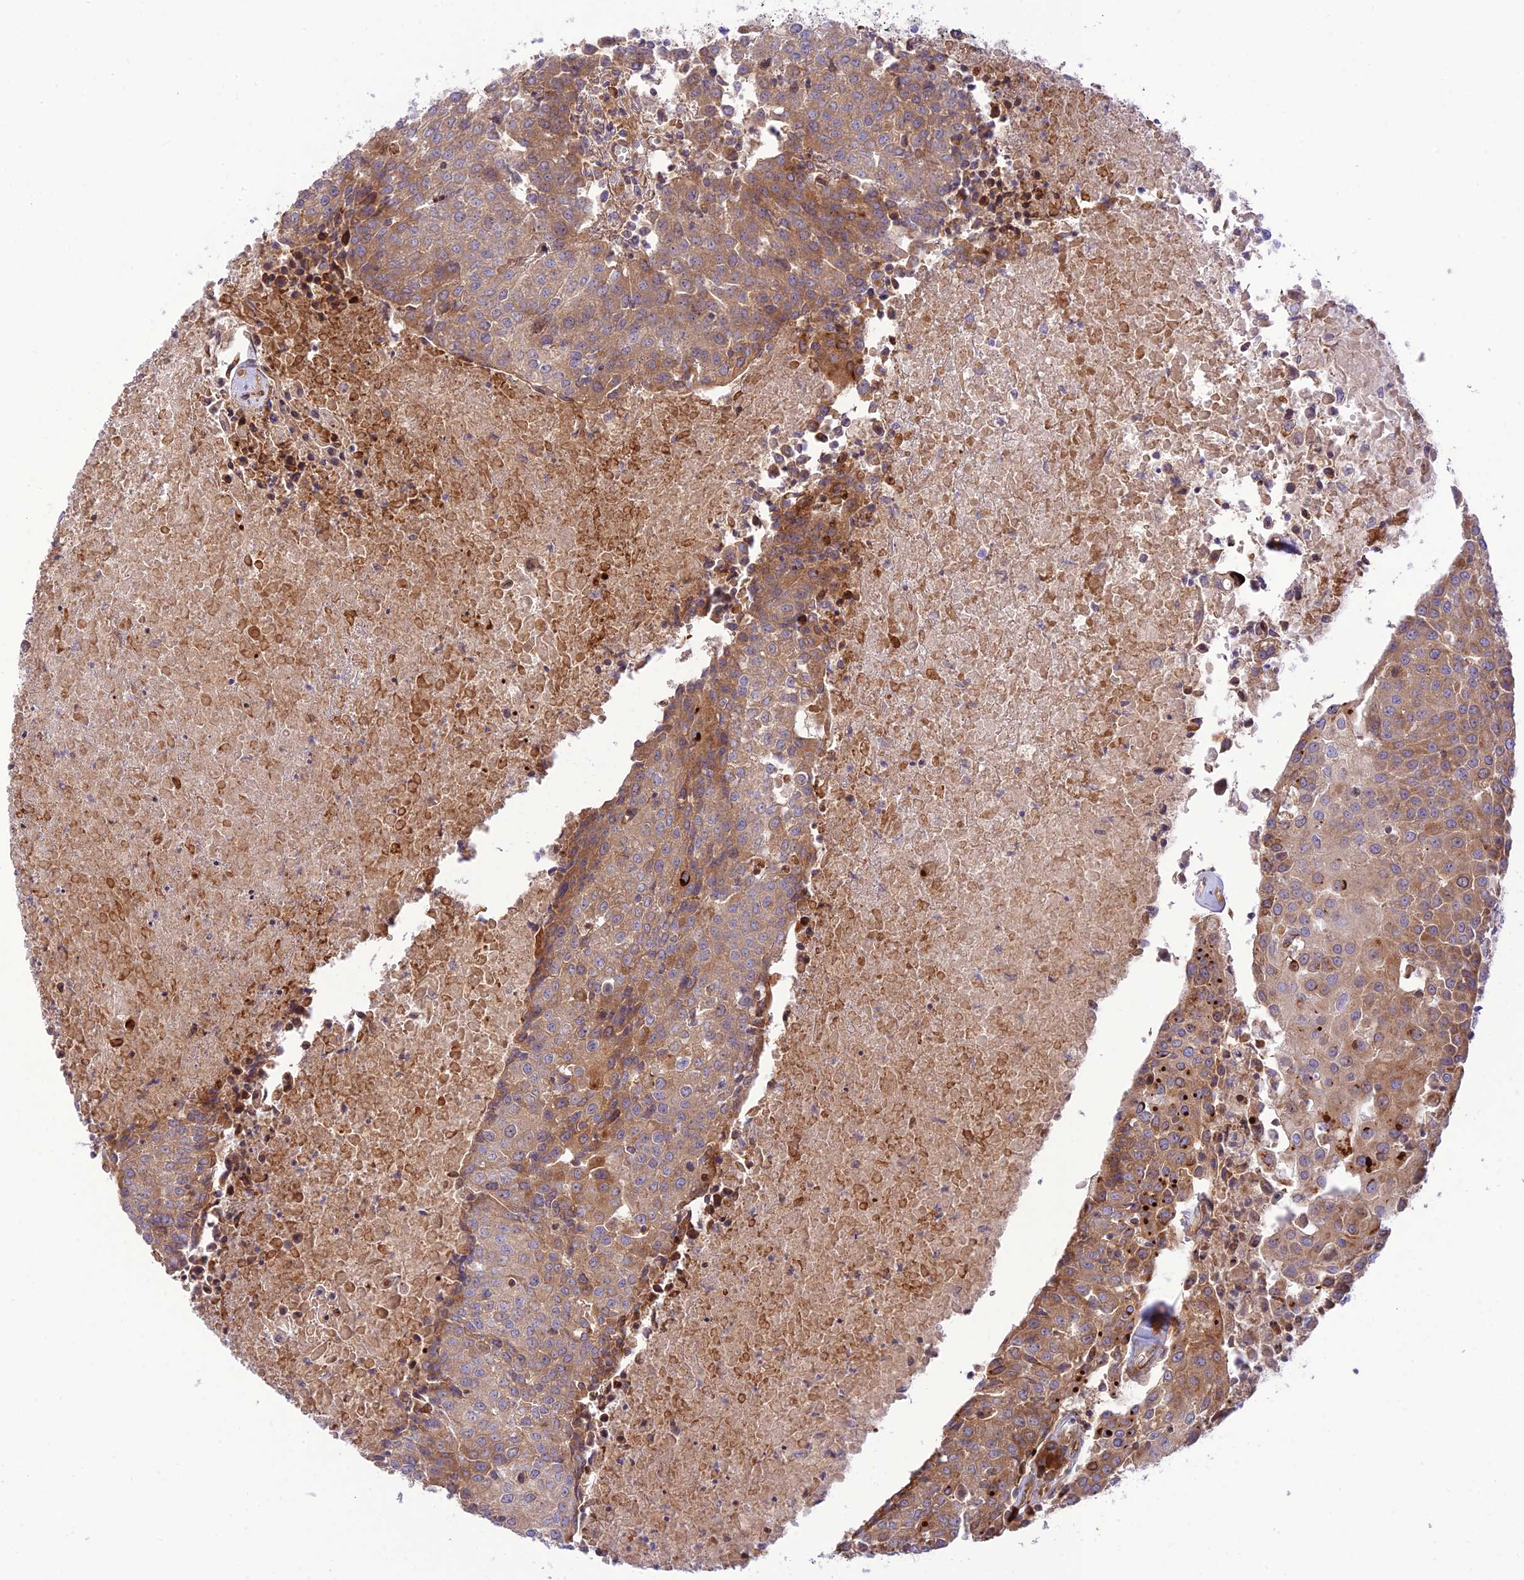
{"staining": {"intensity": "moderate", "quantity": ">75%", "location": "cytoplasmic/membranous"}, "tissue": "urothelial cancer", "cell_type": "Tumor cells", "image_type": "cancer", "snomed": [{"axis": "morphology", "description": "Urothelial carcinoma, High grade"}, {"axis": "topography", "description": "Urinary bladder"}], "caption": "About >75% of tumor cells in human high-grade urothelial carcinoma show moderate cytoplasmic/membranous protein positivity as visualized by brown immunohistochemical staining.", "gene": "PIMREG", "patient": {"sex": "female", "age": 85}}